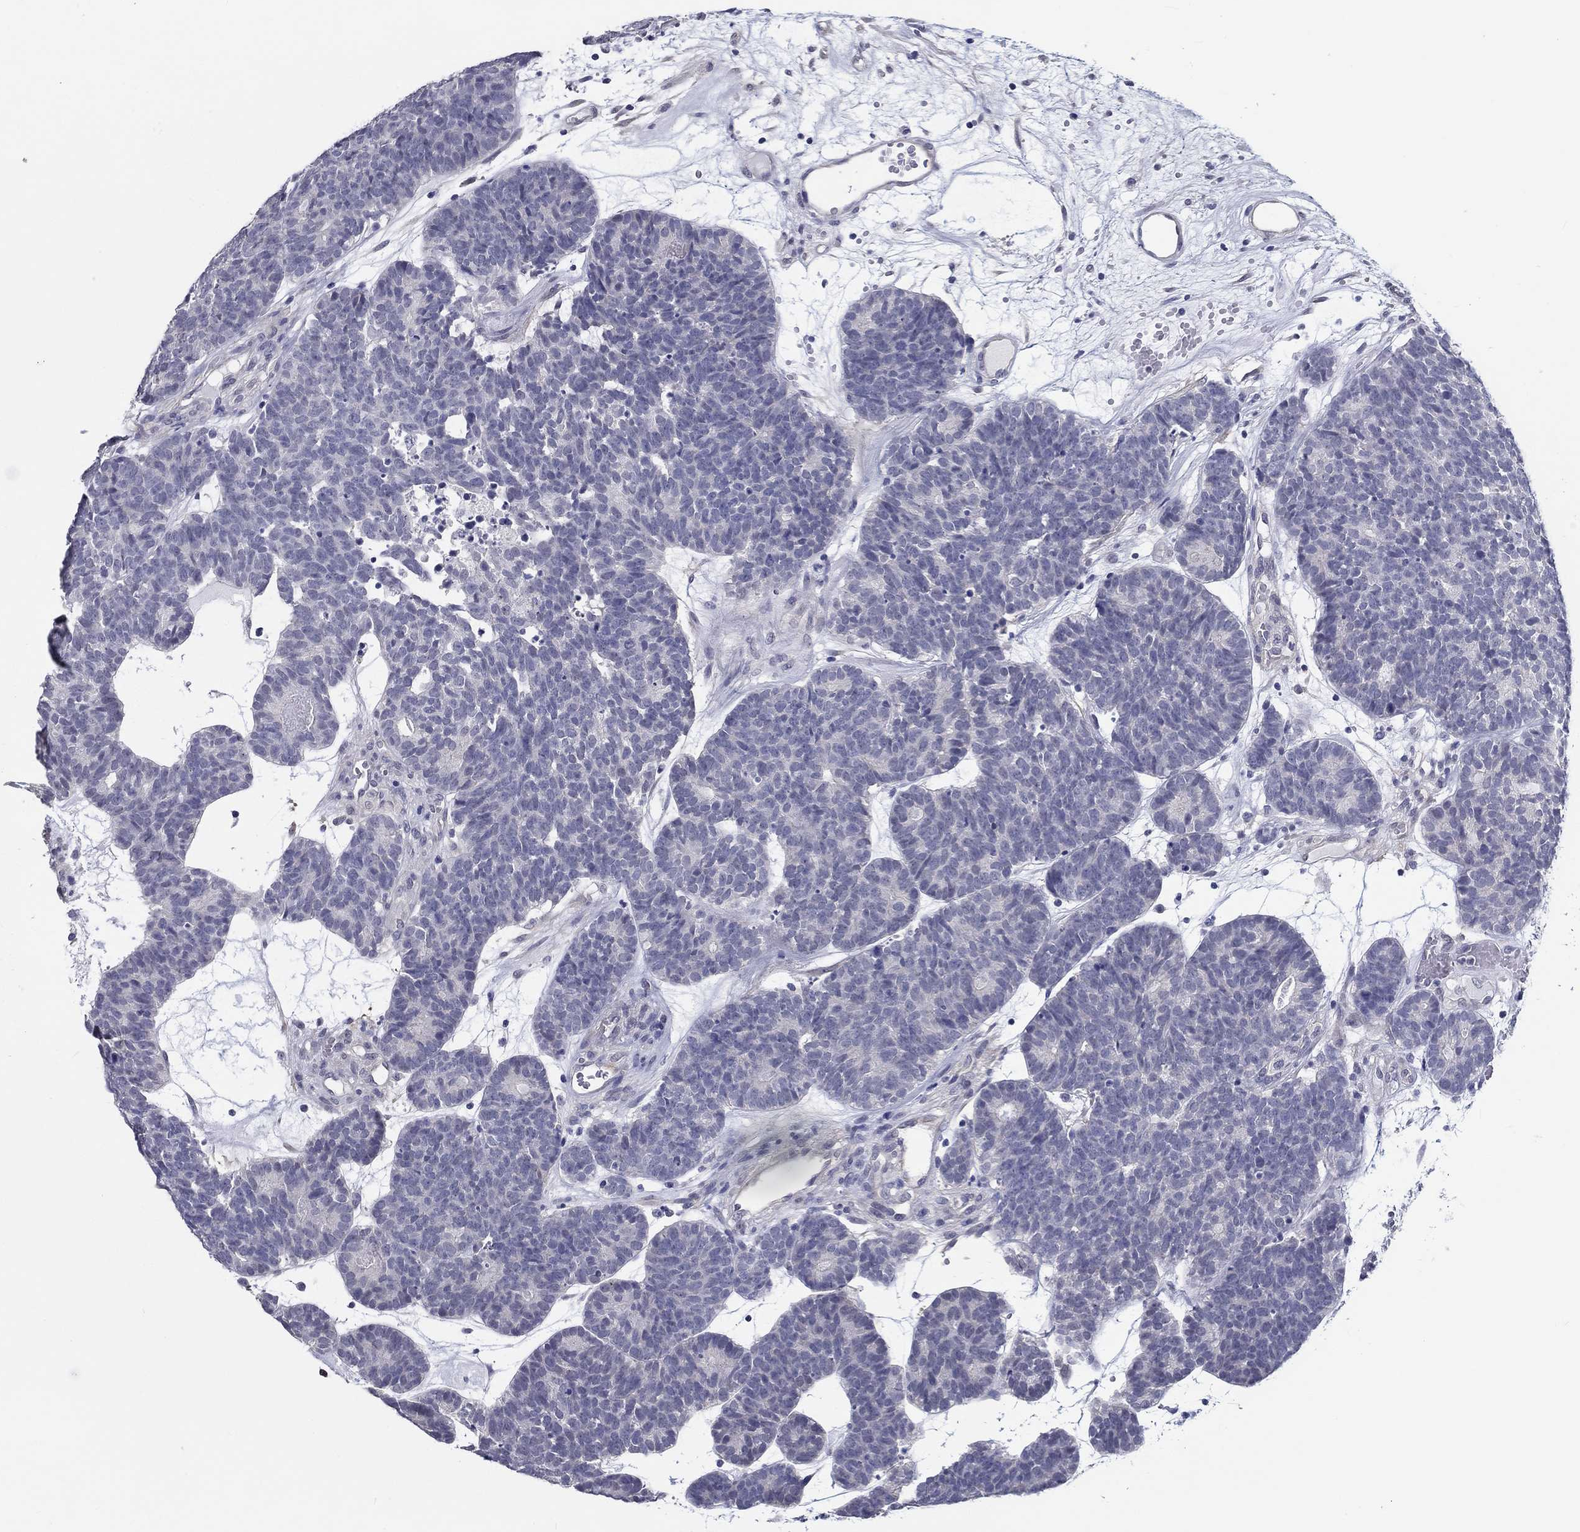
{"staining": {"intensity": "negative", "quantity": "none", "location": "none"}, "tissue": "head and neck cancer", "cell_type": "Tumor cells", "image_type": "cancer", "snomed": [{"axis": "morphology", "description": "Adenocarcinoma, NOS"}, {"axis": "topography", "description": "Head-Neck"}], "caption": "A histopathology image of head and neck cancer stained for a protein shows no brown staining in tumor cells. (Brightfield microscopy of DAB immunohistochemistry (IHC) at high magnification).", "gene": "CRYGD", "patient": {"sex": "female", "age": 81}}